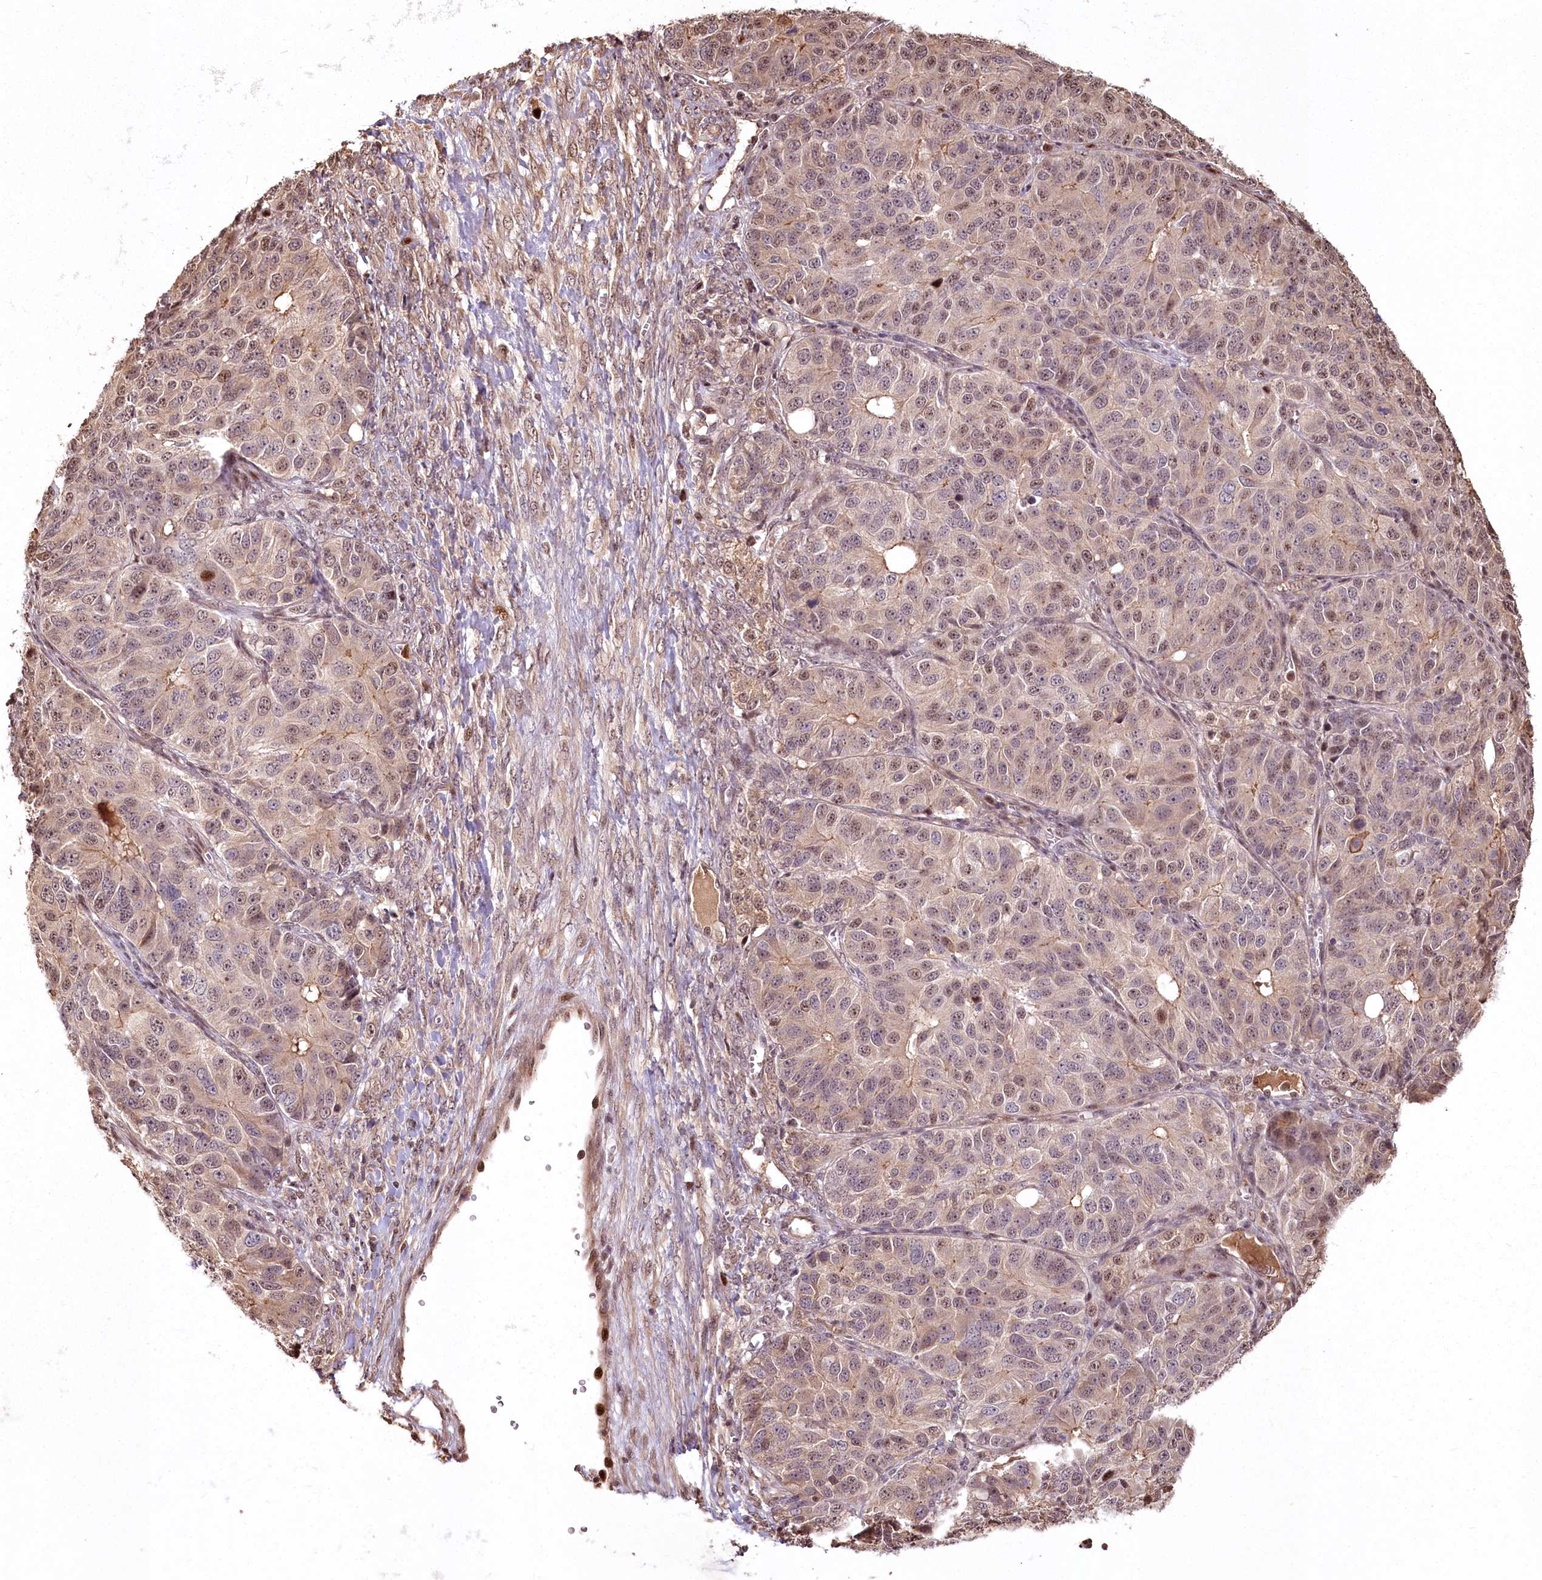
{"staining": {"intensity": "weak", "quantity": ">75%", "location": "nuclear"}, "tissue": "ovarian cancer", "cell_type": "Tumor cells", "image_type": "cancer", "snomed": [{"axis": "morphology", "description": "Carcinoma, endometroid"}, {"axis": "topography", "description": "Ovary"}], "caption": "This micrograph displays IHC staining of ovarian cancer, with low weak nuclear expression in about >75% of tumor cells.", "gene": "PYROXD1", "patient": {"sex": "female", "age": 51}}